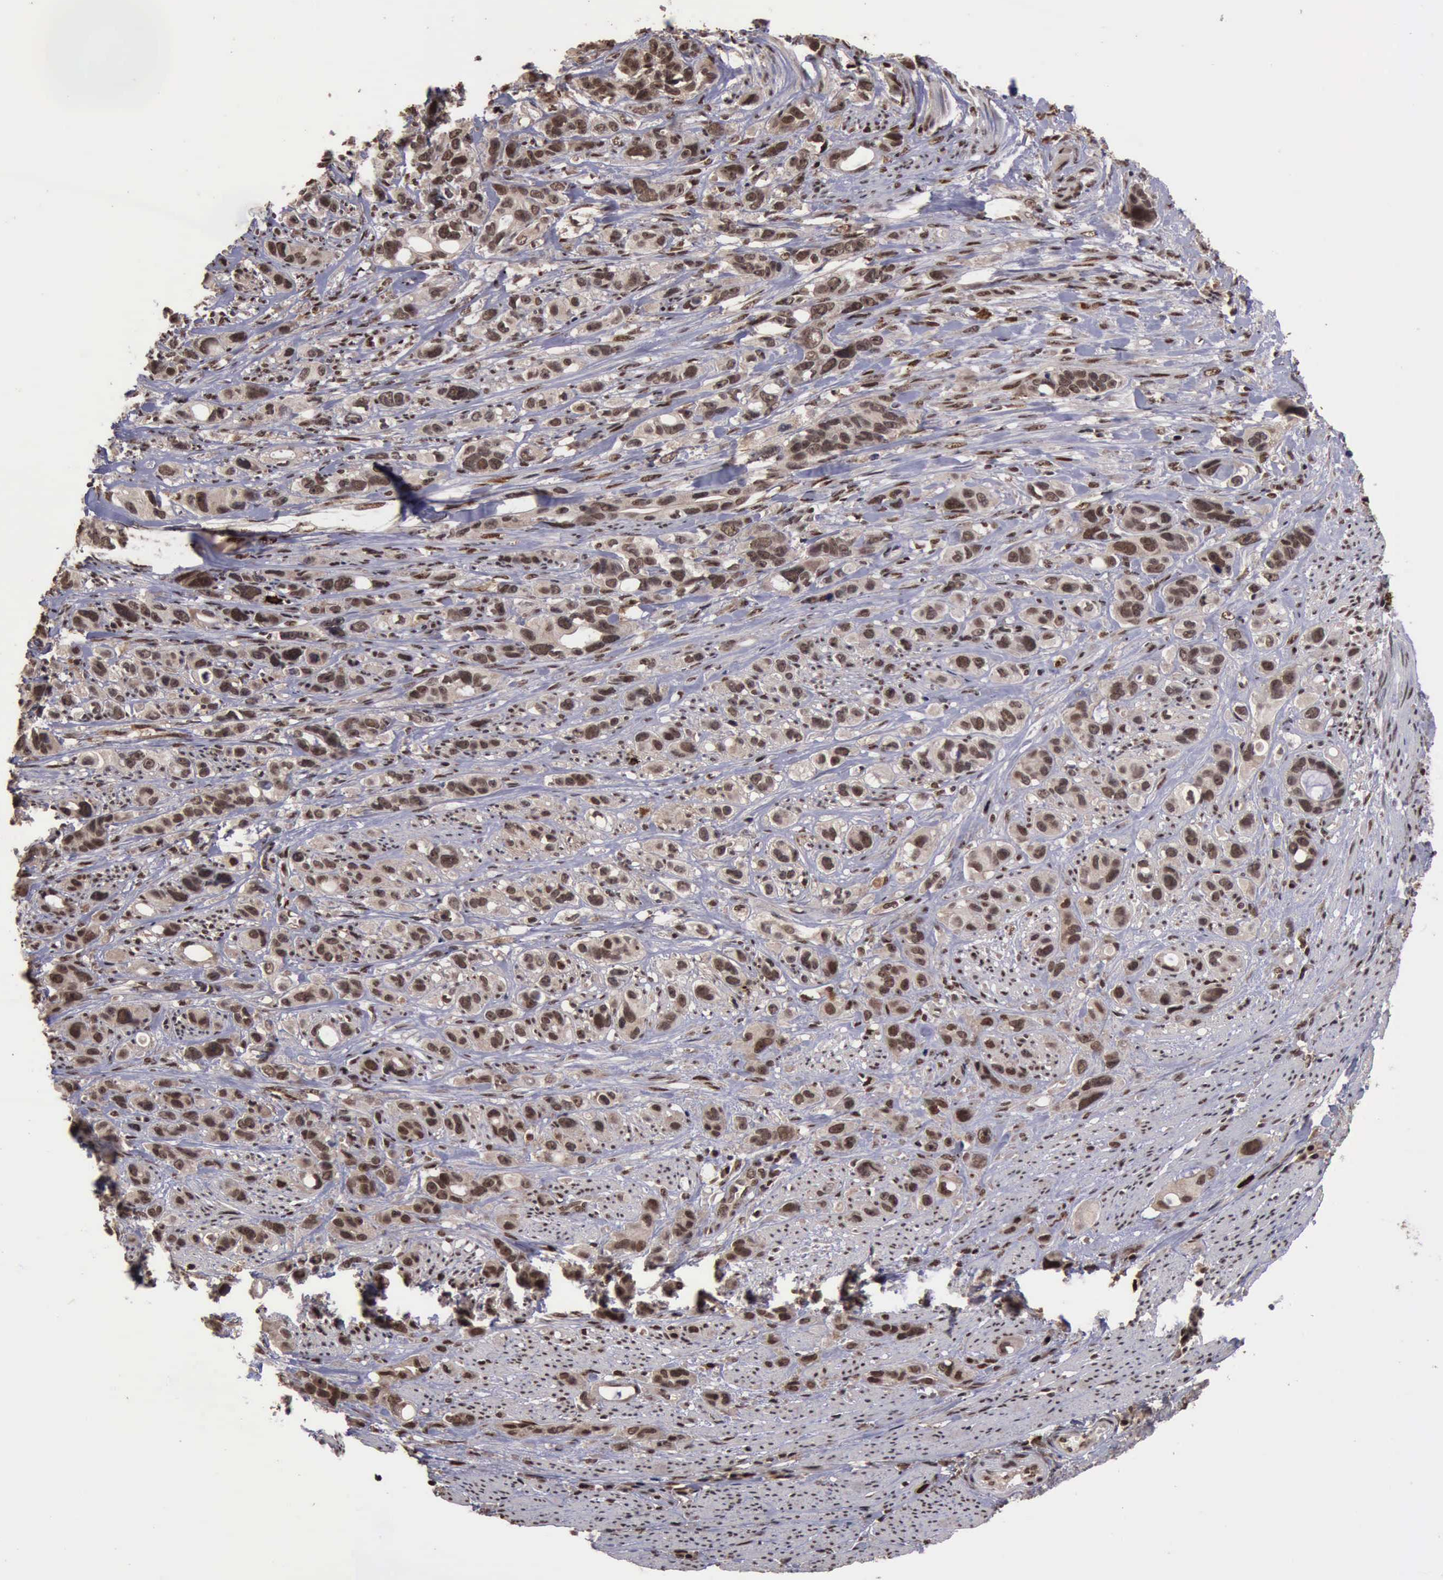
{"staining": {"intensity": "strong", "quantity": ">75%", "location": "cytoplasmic/membranous,nuclear"}, "tissue": "stomach cancer", "cell_type": "Tumor cells", "image_type": "cancer", "snomed": [{"axis": "morphology", "description": "Adenocarcinoma, NOS"}, {"axis": "topography", "description": "Stomach, upper"}], "caption": "Tumor cells reveal high levels of strong cytoplasmic/membranous and nuclear expression in approximately >75% of cells in human stomach adenocarcinoma. Using DAB (3,3'-diaminobenzidine) (brown) and hematoxylin (blue) stains, captured at high magnification using brightfield microscopy.", "gene": "TRMT2A", "patient": {"sex": "male", "age": 47}}